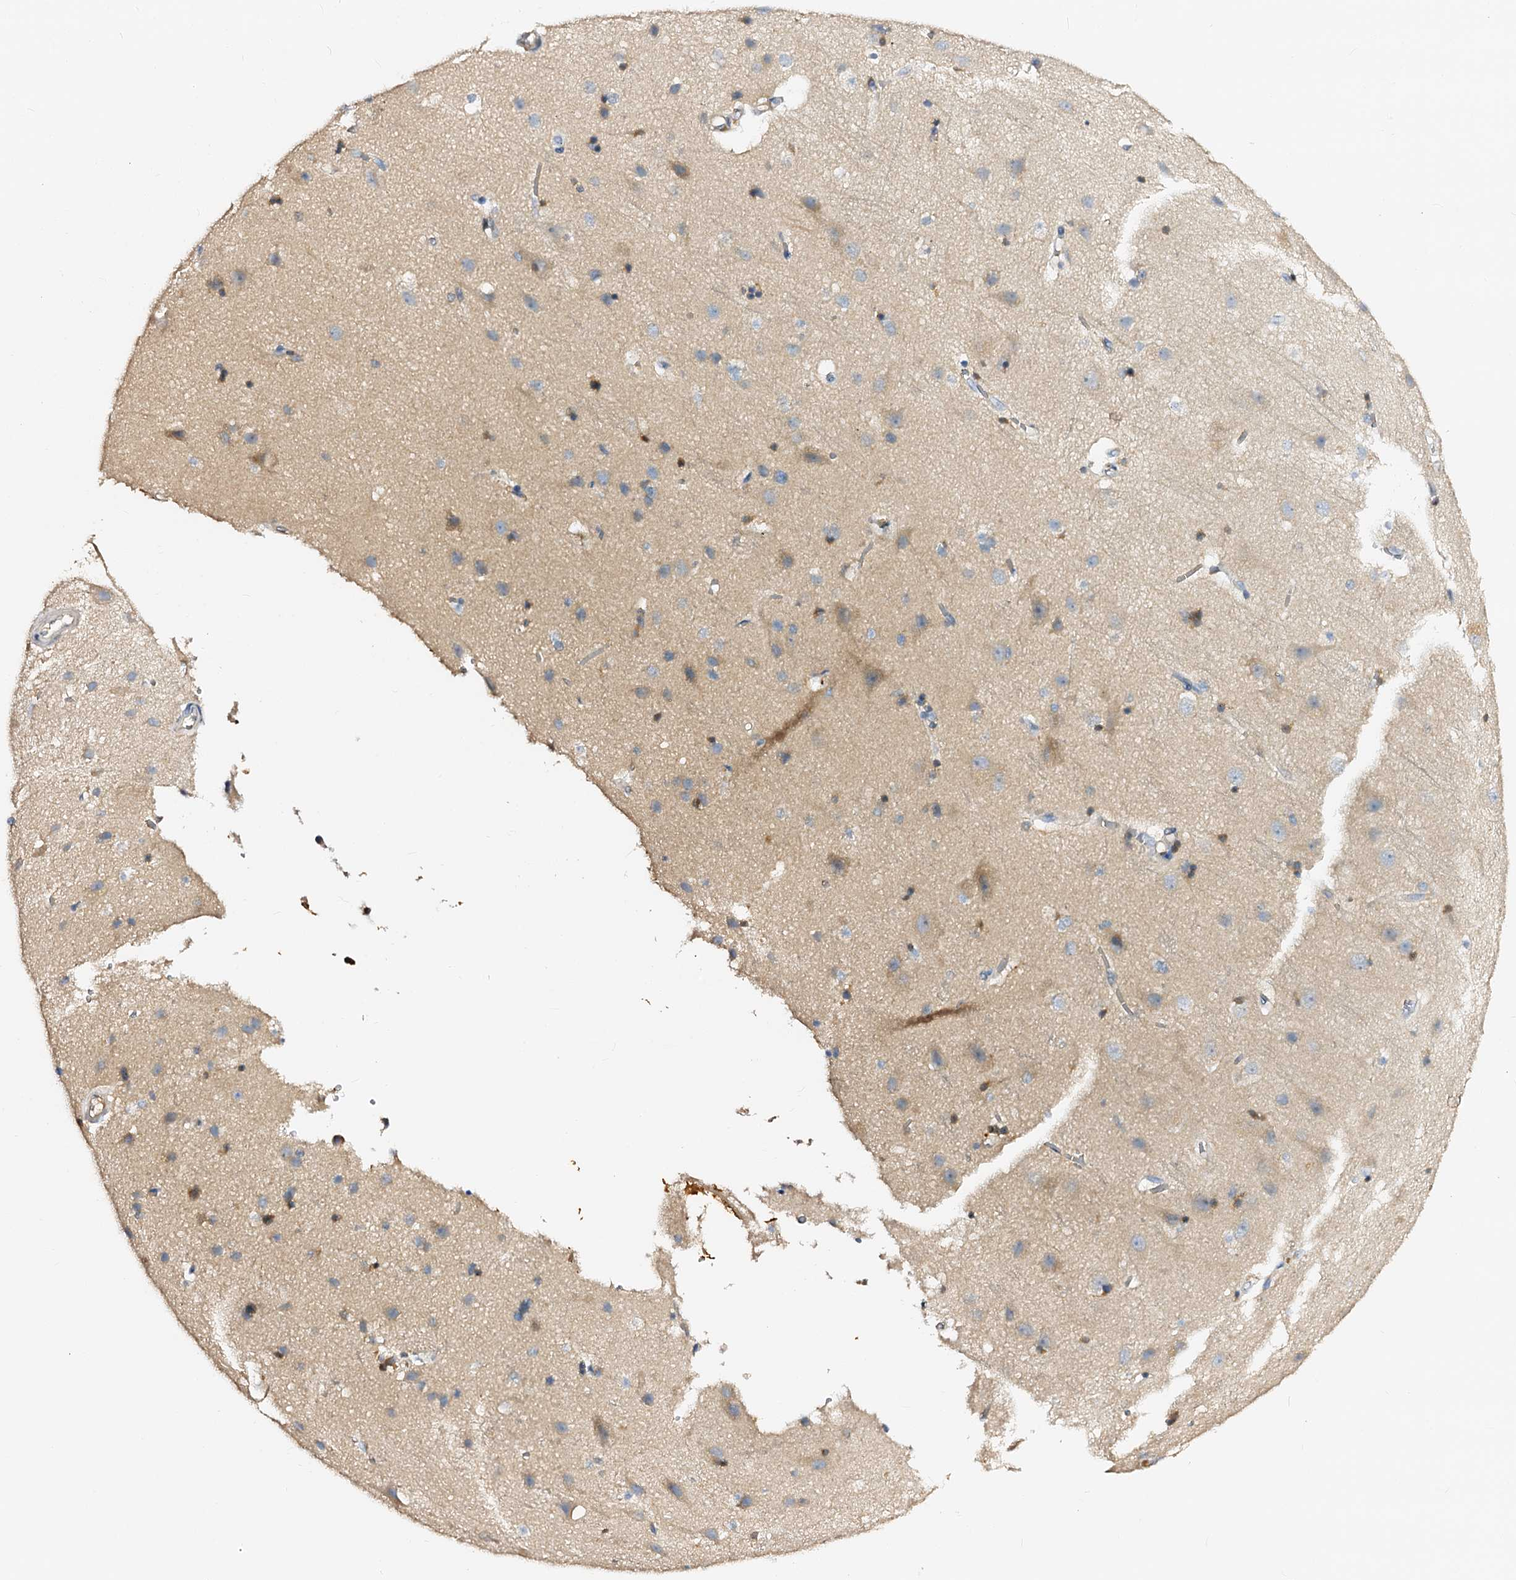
{"staining": {"intensity": "moderate", "quantity": "25%-75%", "location": "cytoplasmic/membranous"}, "tissue": "cerebral cortex", "cell_type": "Endothelial cells", "image_type": "normal", "snomed": [{"axis": "morphology", "description": "Normal tissue, NOS"}, {"axis": "topography", "description": "Cerebral cortex"}], "caption": "Protein staining by immunohistochemistry demonstrates moderate cytoplasmic/membranous expression in approximately 25%-75% of endothelial cells in benign cerebral cortex. The protein is stained brown, and the nuclei are stained in blue (DAB (3,3'-diaminobenzidine) IHC with brightfield microscopy, high magnification).", "gene": "CSKMT", "patient": {"sex": "male", "age": 54}}